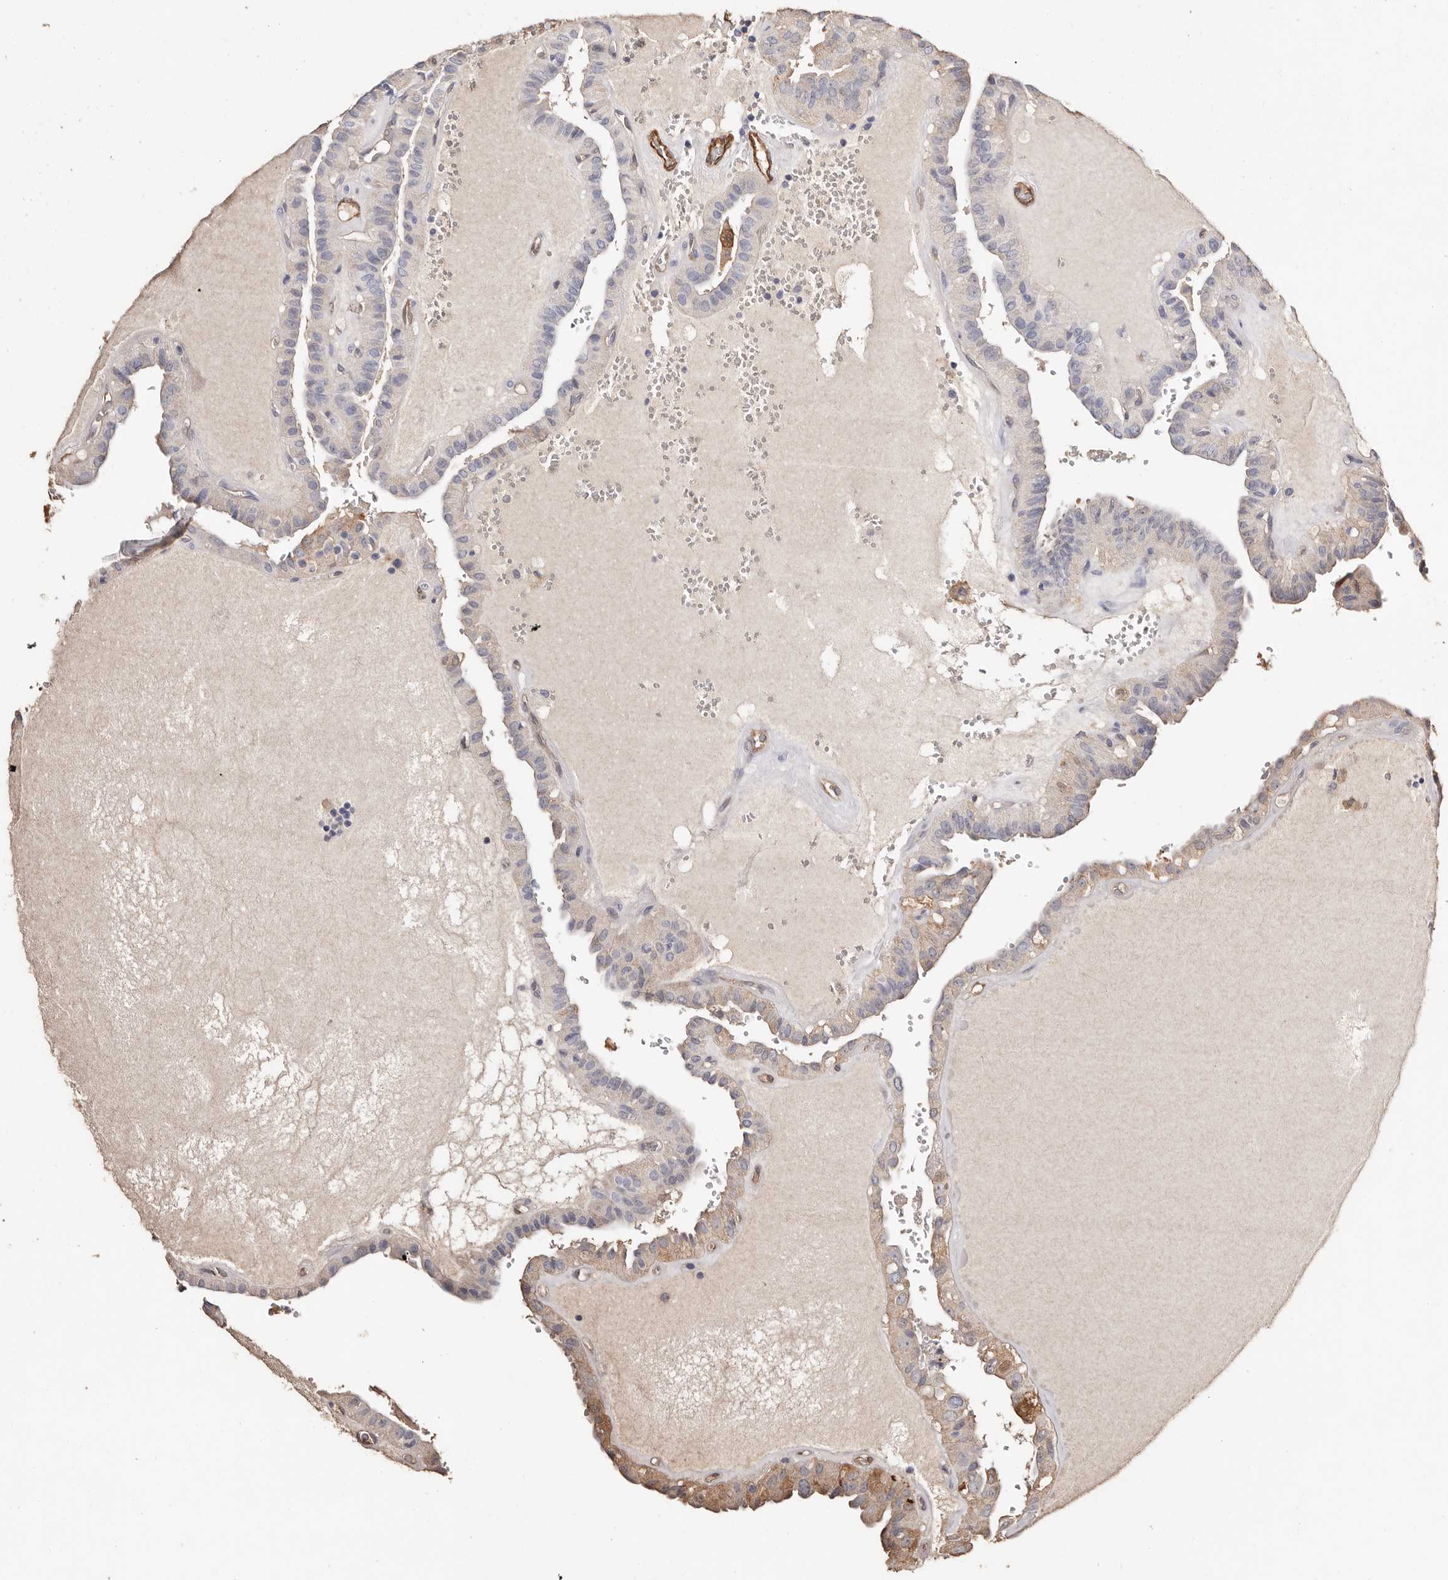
{"staining": {"intensity": "negative", "quantity": "none", "location": "none"}, "tissue": "thyroid cancer", "cell_type": "Tumor cells", "image_type": "cancer", "snomed": [{"axis": "morphology", "description": "Papillary adenocarcinoma, NOS"}, {"axis": "topography", "description": "Thyroid gland"}], "caption": "Micrograph shows no protein staining in tumor cells of thyroid cancer tissue.", "gene": "TGM2", "patient": {"sex": "male", "age": 77}}